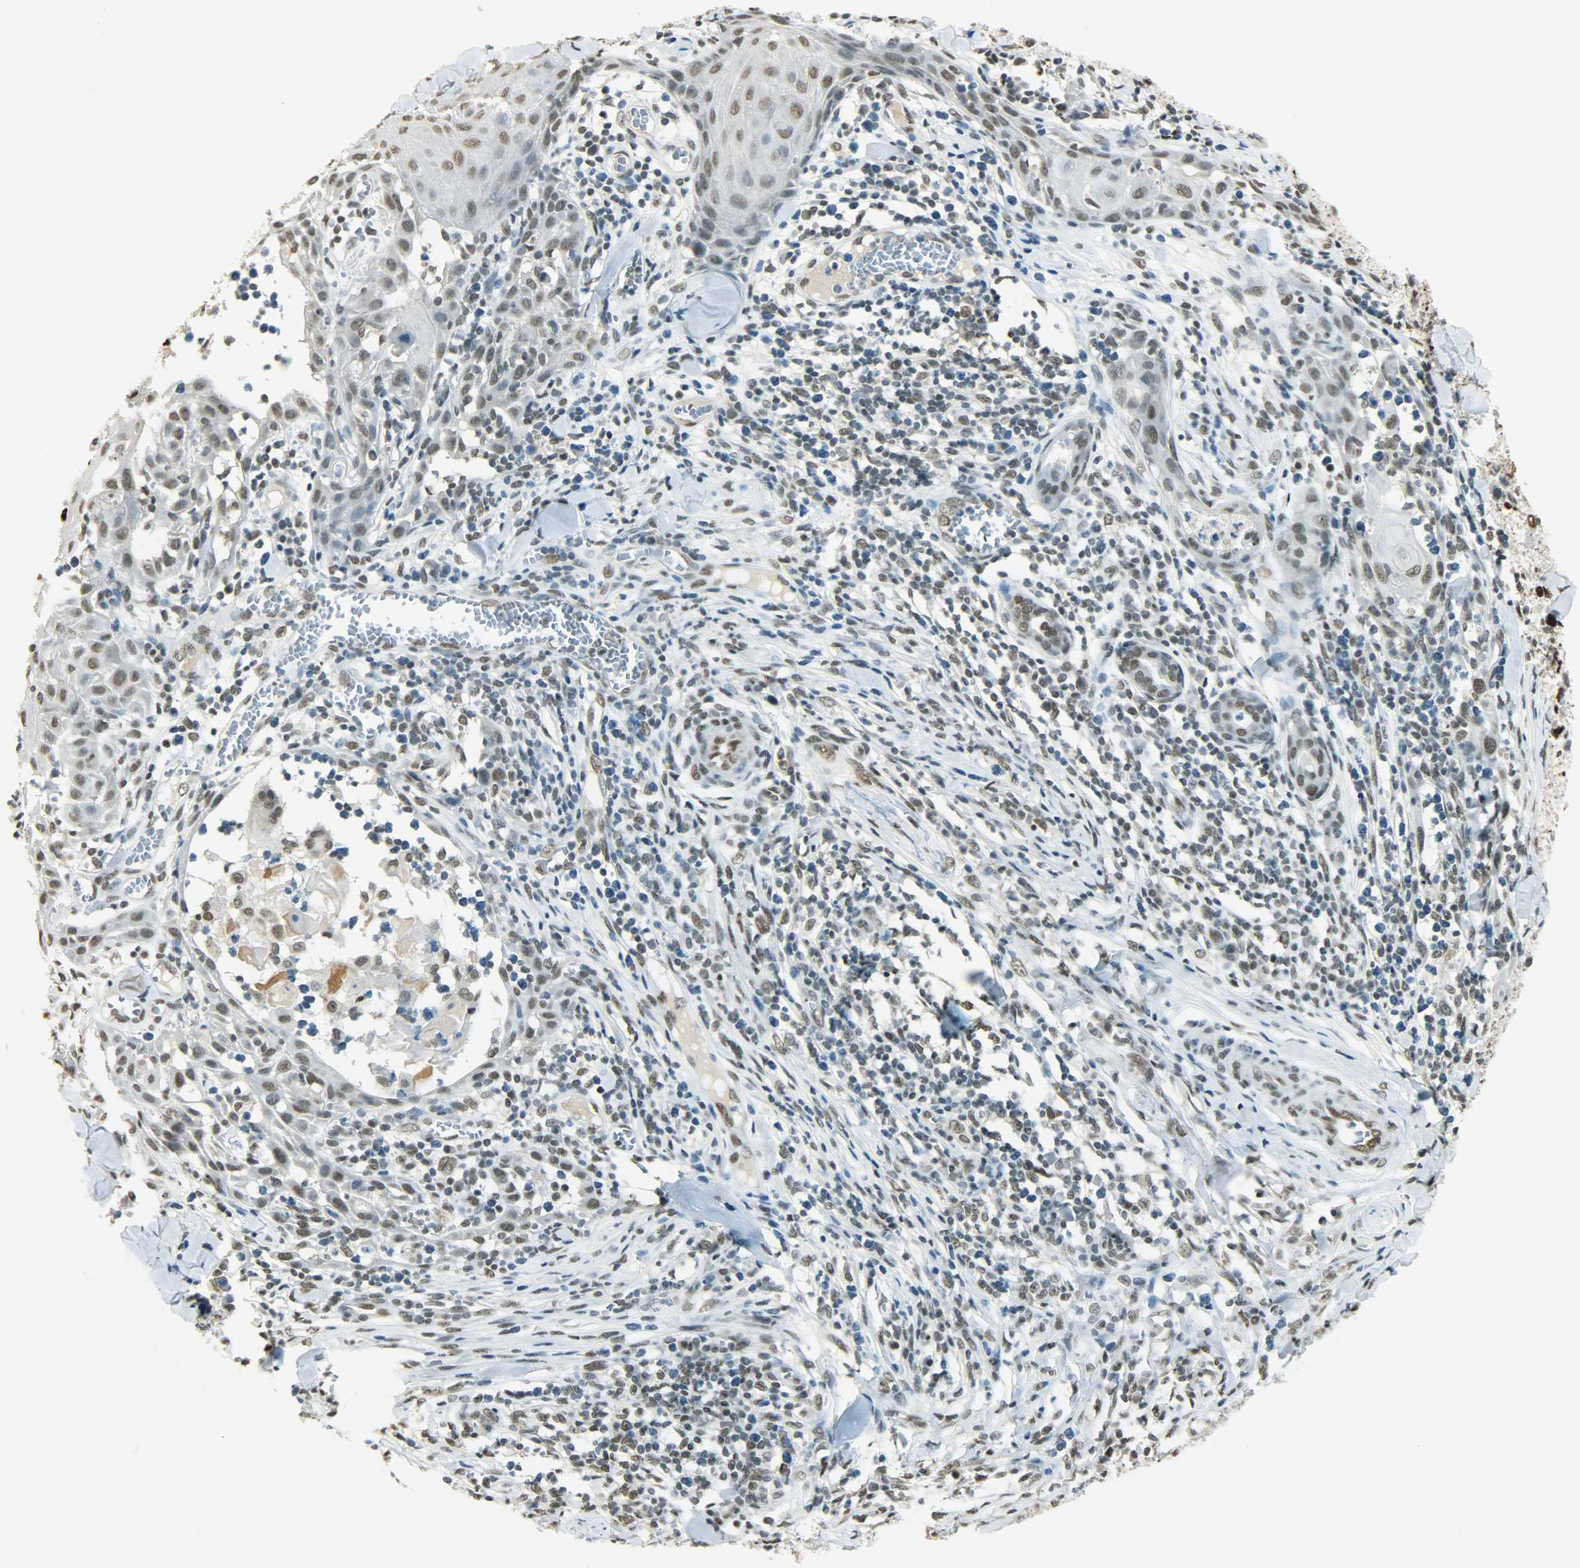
{"staining": {"intensity": "weak", "quantity": "25%-75%", "location": "nuclear"}, "tissue": "skin cancer", "cell_type": "Tumor cells", "image_type": "cancer", "snomed": [{"axis": "morphology", "description": "Squamous cell carcinoma, NOS"}, {"axis": "topography", "description": "Skin"}], "caption": "Weak nuclear staining for a protein is present in approximately 25%-75% of tumor cells of skin squamous cell carcinoma using IHC.", "gene": "MYEF2", "patient": {"sex": "male", "age": 24}}